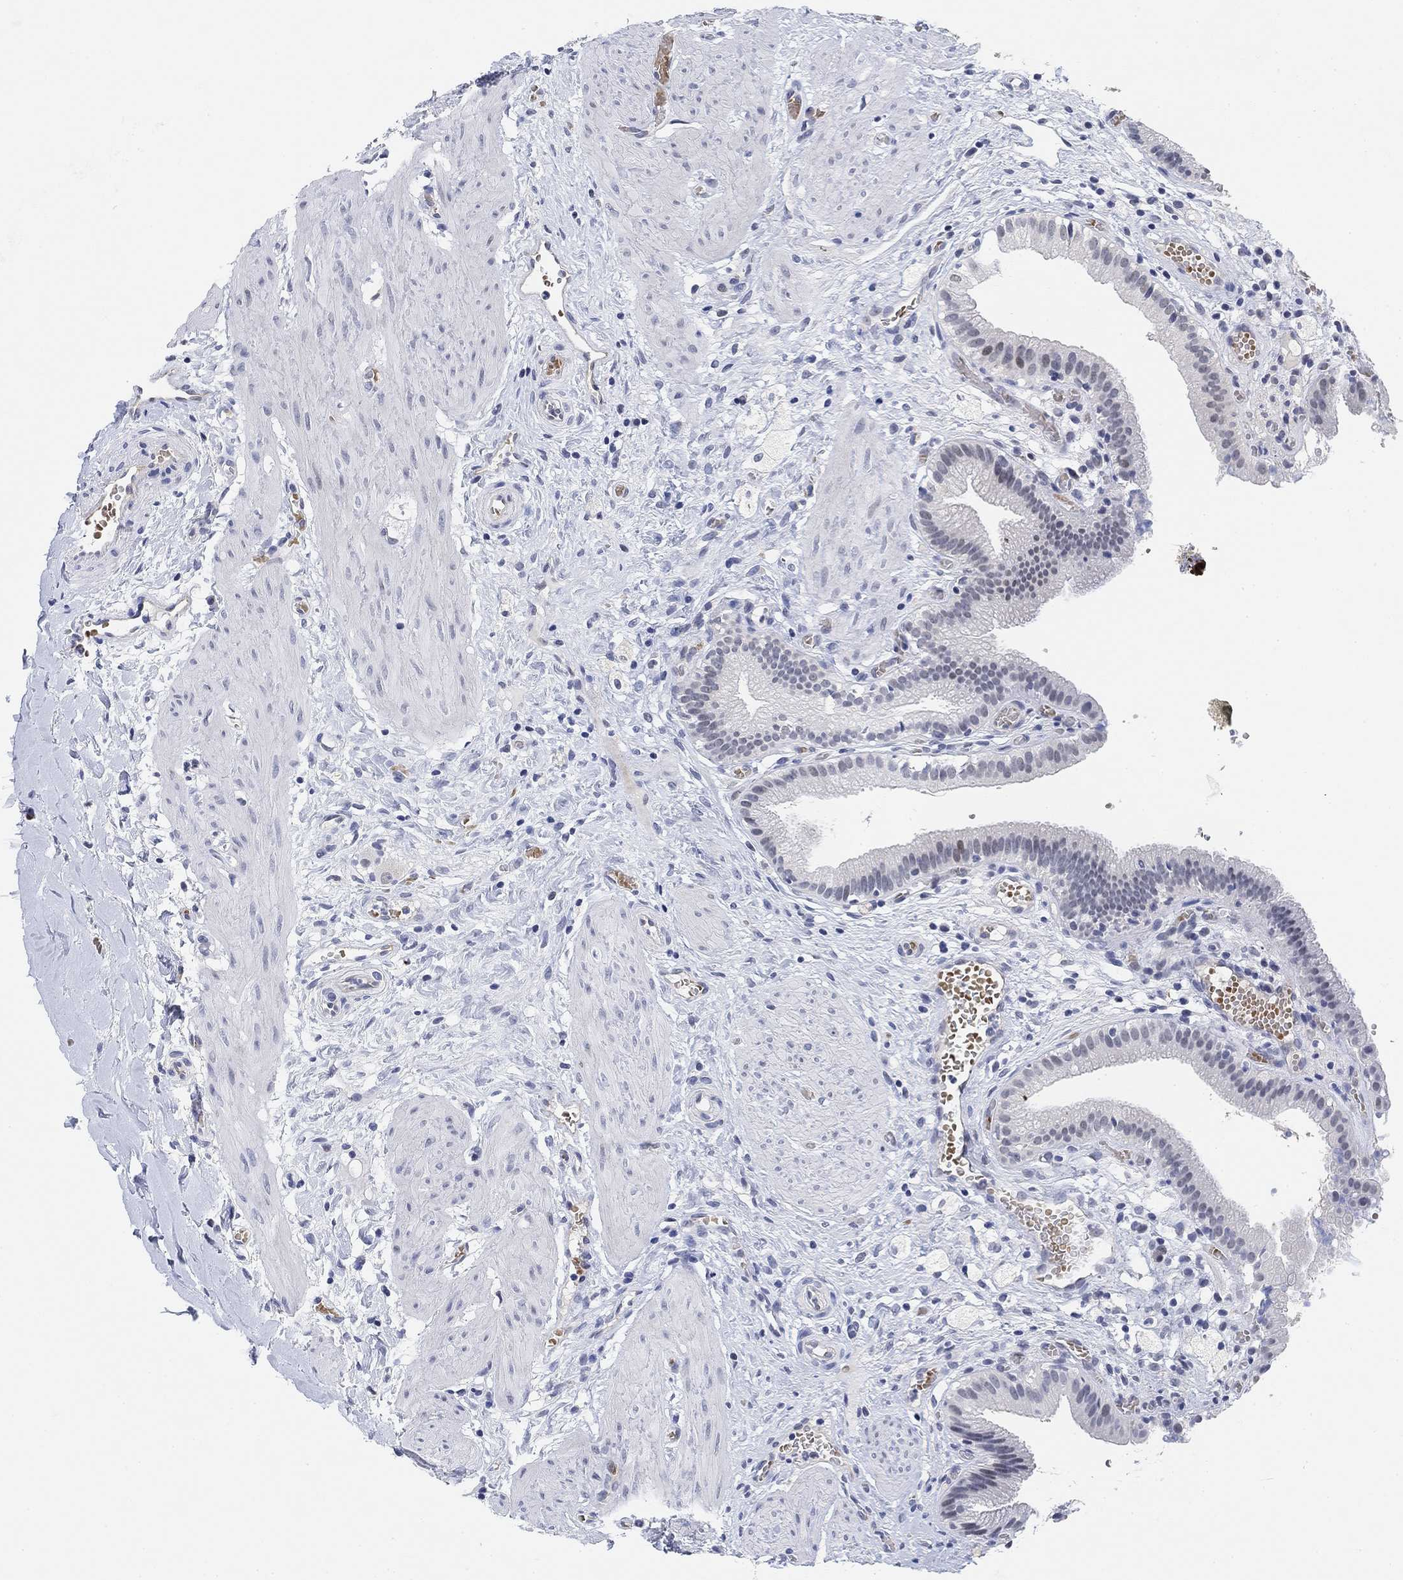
{"staining": {"intensity": "negative", "quantity": "none", "location": "none"}, "tissue": "gallbladder", "cell_type": "Glandular cells", "image_type": "normal", "snomed": [{"axis": "morphology", "description": "Normal tissue, NOS"}, {"axis": "topography", "description": "Gallbladder"}], "caption": "Gallbladder stained for a protein using immunohistochemistry shows no positivity glandular cells.", "gene": "PAX6", "patient": {"sex": "female", "age": 24}}